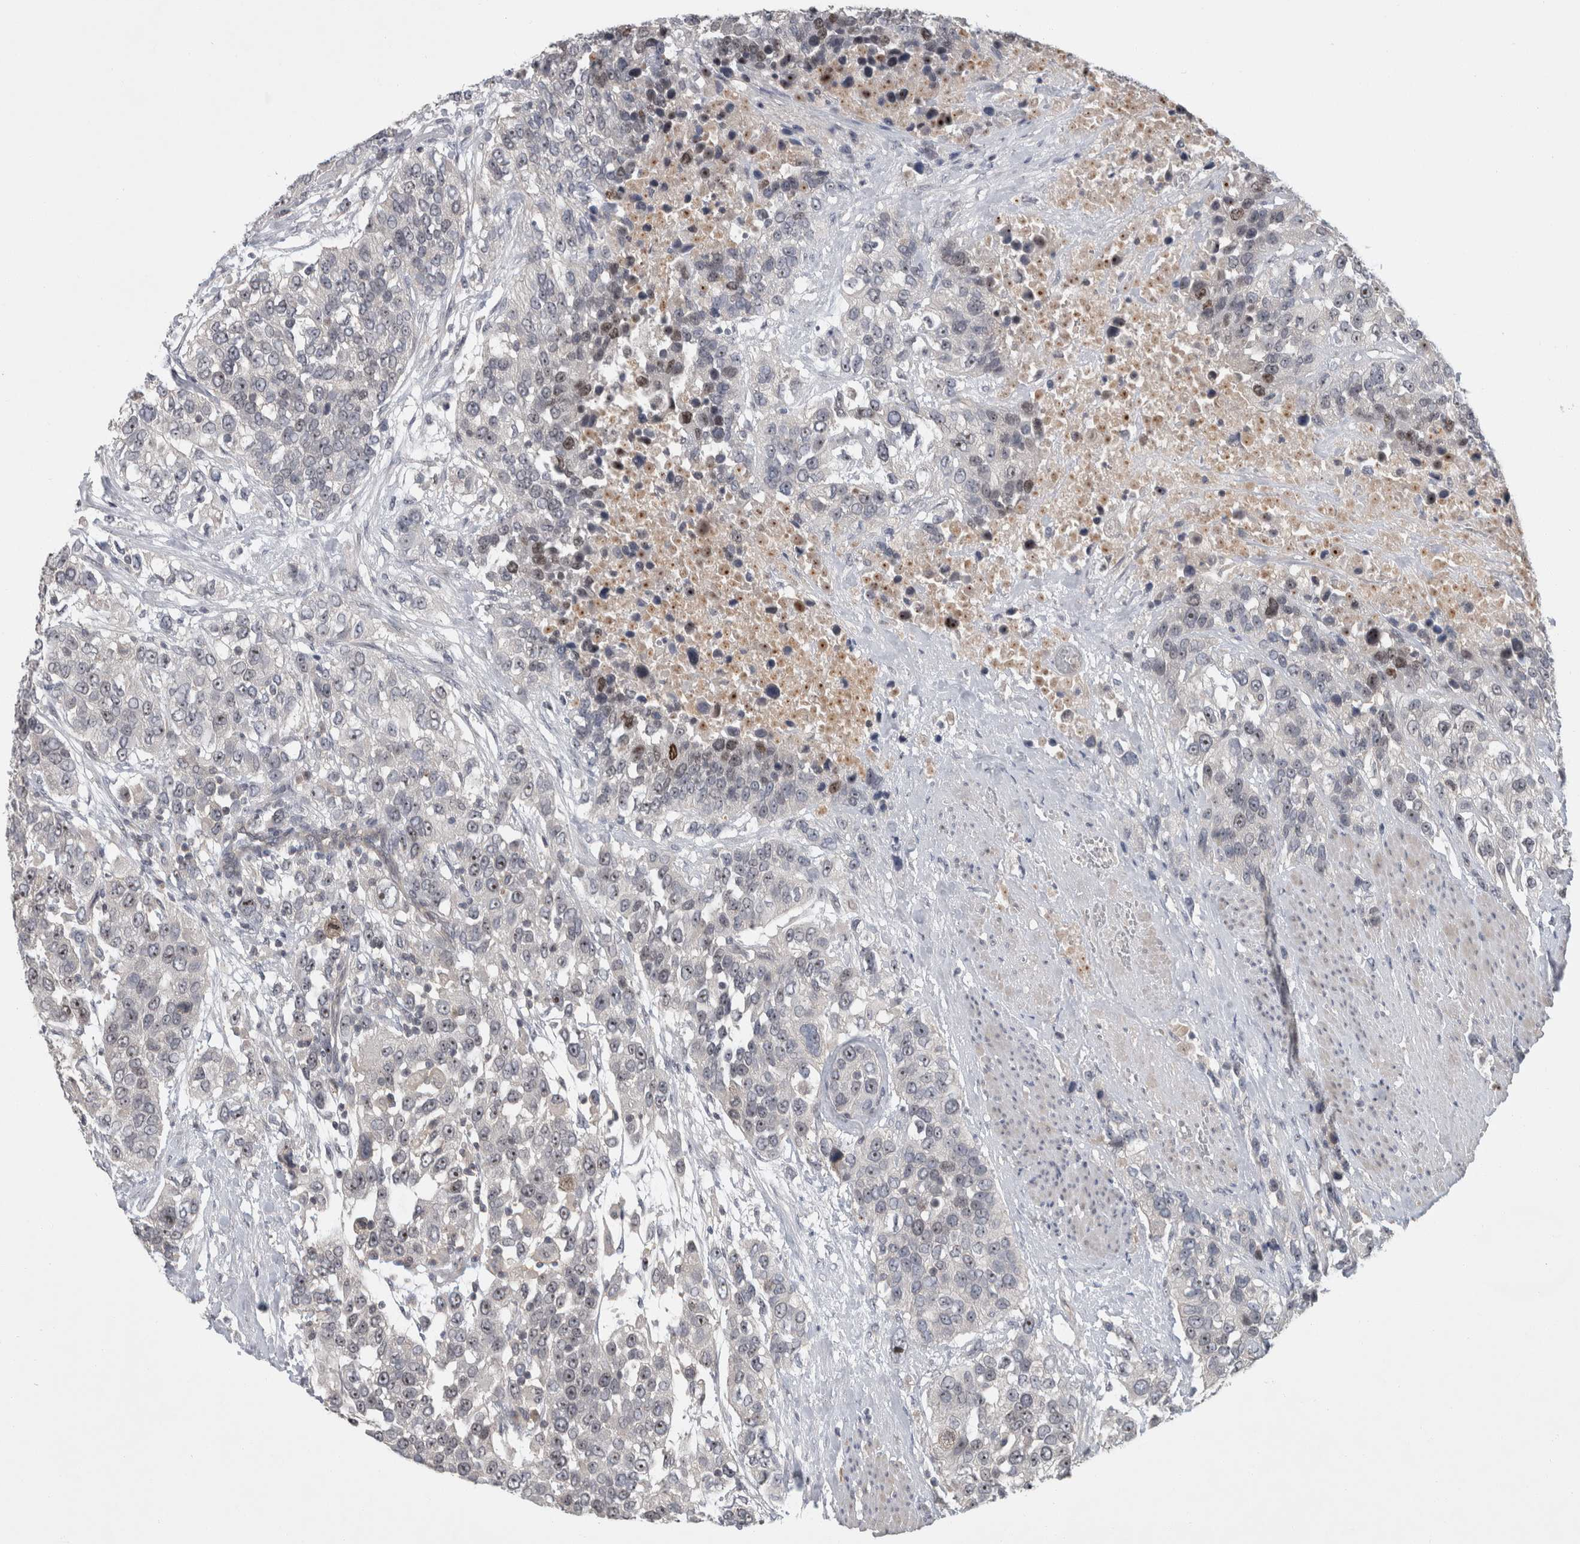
{"staining": {"intensity": "negative", "quantity": "none", "location": "none"}, "tissue": "urothelial cancer", "cell_type": "Tumor cells", "image_type": "cancer", "snomed": [{"axis": "morphology", "description": "Urothelial carcinoma, High grade"}, {"axis": "topography", "description": "Urinary bladder"}], "caption": "The immunohistochemistry (IHC) histopathology image has no significant positivity in tumor cells of urothelial cancer tissue. The staining was performed using DAB to visualize the protein expression in brown, while the nuclei were stained in blue with hematoxylin (Magnification: 20x).", "gene": "RBM28", "patient": {"sex": "female", "age": 80}}